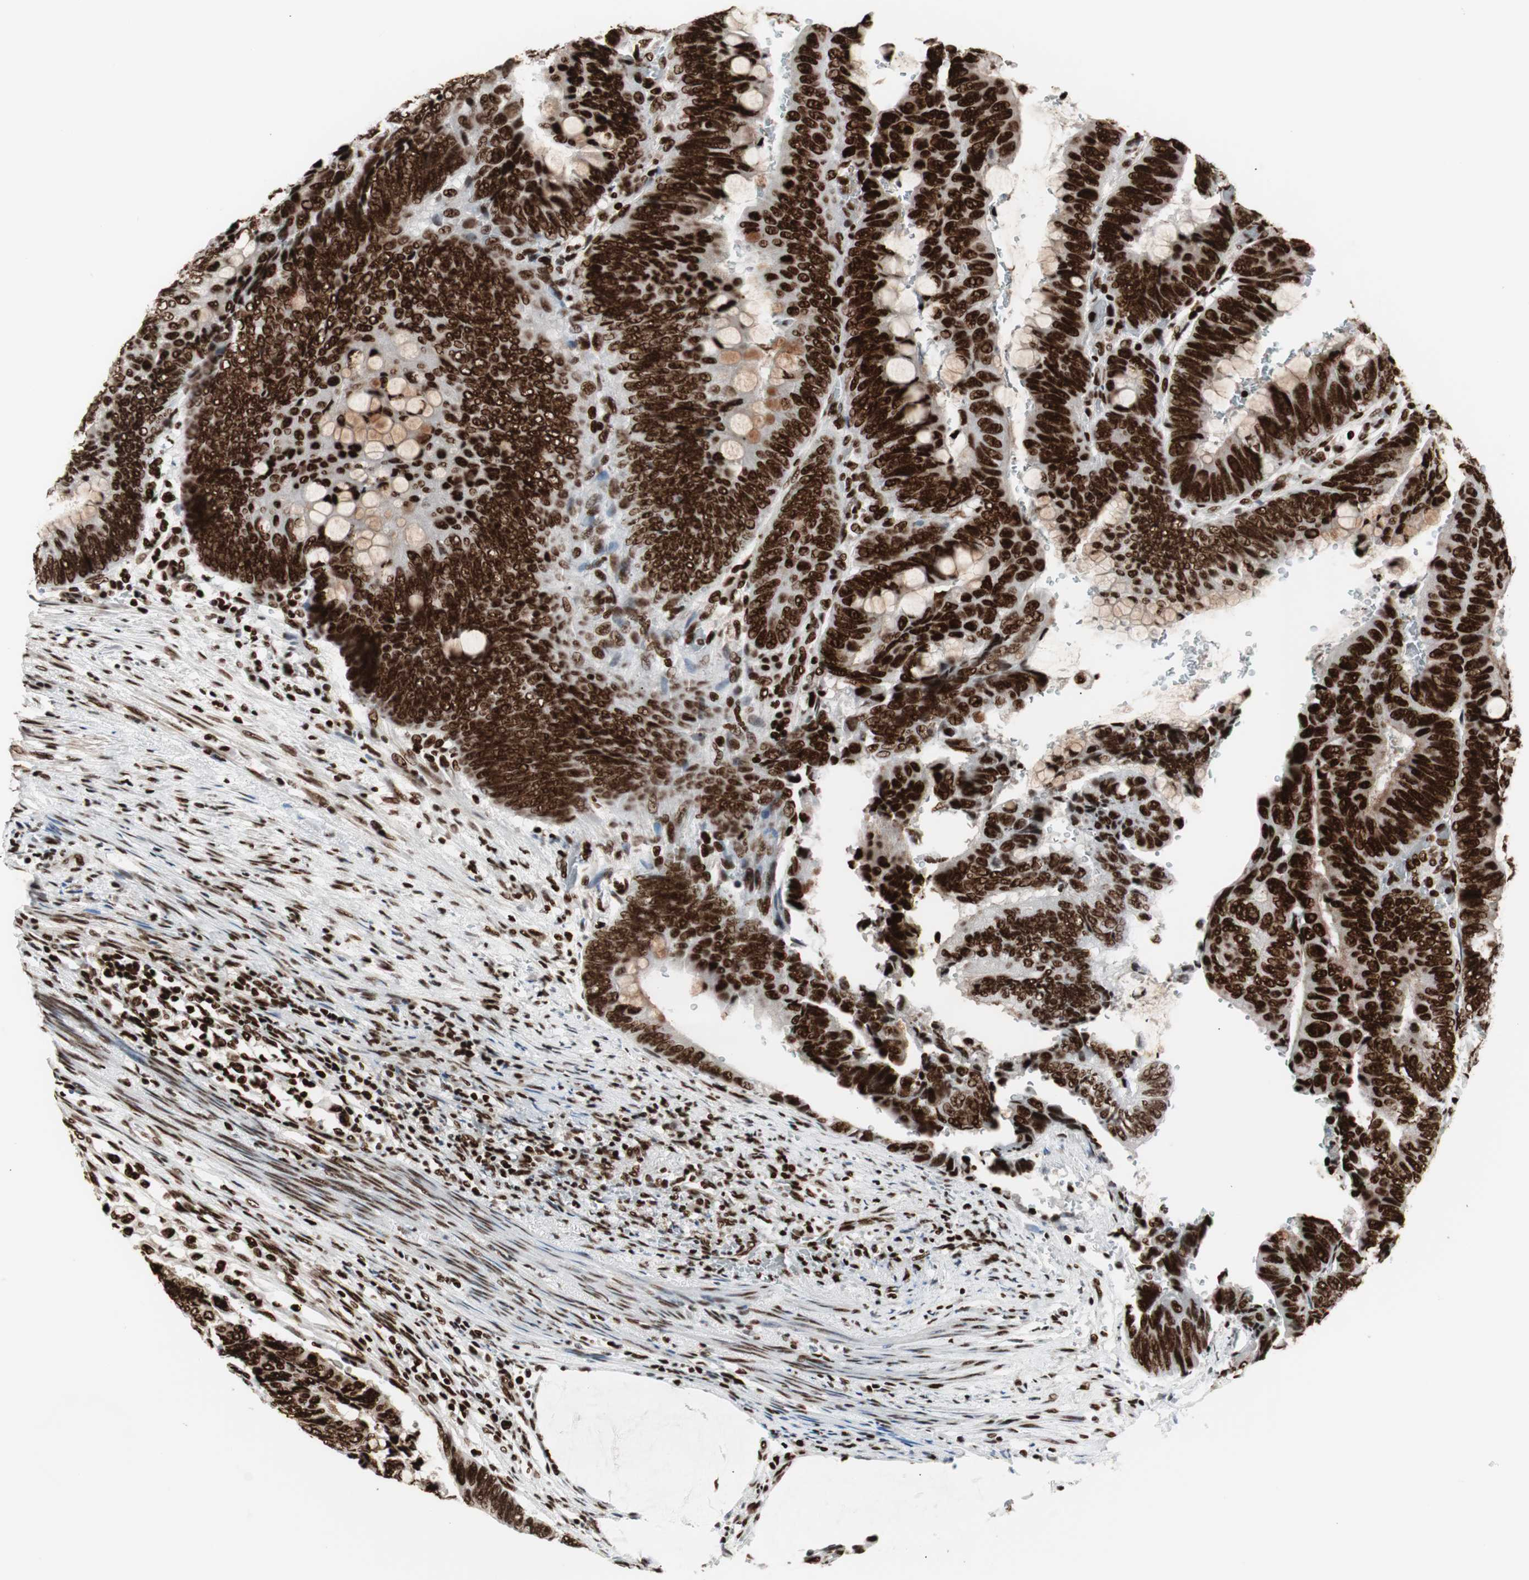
{"staining": {"intensity": "strong", "quantity": ">75%", "location": "nuclear"}, "tissue": "colorectal cancer", "cell_type": "Tumor cells", "image_type": "cancer", "snomed": [{"axis": "morphology", "description": "Normal tissue, NOS"}, {"axis": "morphology", "description": "Adenocarcinoma, NOS"}, {"axis": "topography", "description": "Rectum"}, {"axis": "topography", "description": "Peripheral nerve tissue"}], "caption": "Immunohistochemical staining of adenocarcinoma (colorectal) demonstrates strong nuclear protein expression in approximately >75% of tumor cells.", "gene": "MTA2", "patient": {"sex": "male", "age": 92}}